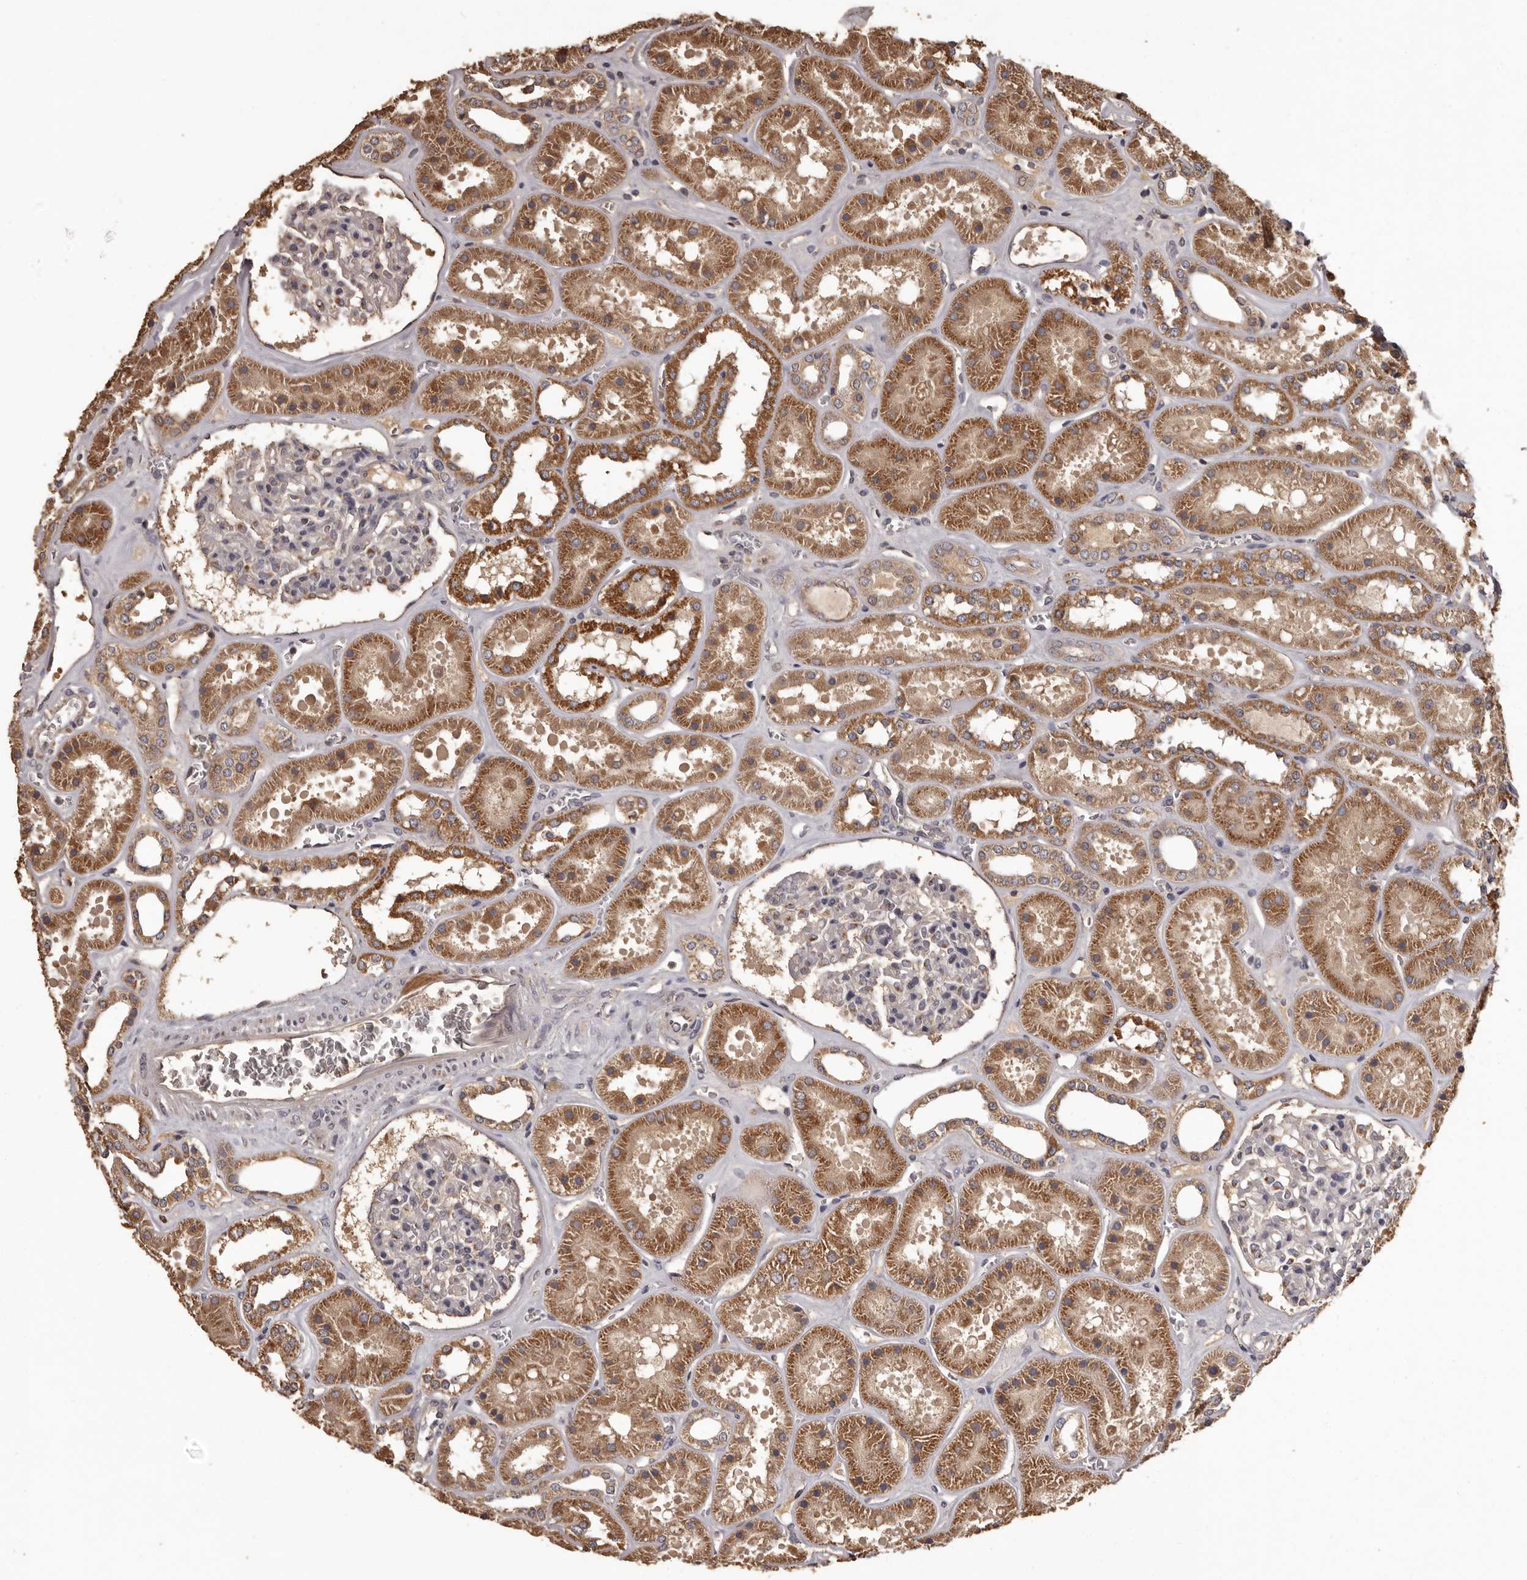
{"staining": {"intensity": "moderate", "quantity": "<25%", "location": "cytoplasmic/membranous"}, "tissue": "kidney", "cell_type": "Cells in glomeruli", "image_type": "normal", "snomed": [{"axis": "morphology", "description": "Normal tissue, NOS"}, {"axis": "topography", "description": "Kidney"}], "caption": "Immunohistochemical staining of normal human kidney shows moderate cytoplasmic/membranous protein expression in about <25% of cells in glomeruli. (IHC, brightfield microscopy, high magnification).", "gene": "MGAT5", "patient": {"sex": "female", "age": 41}}